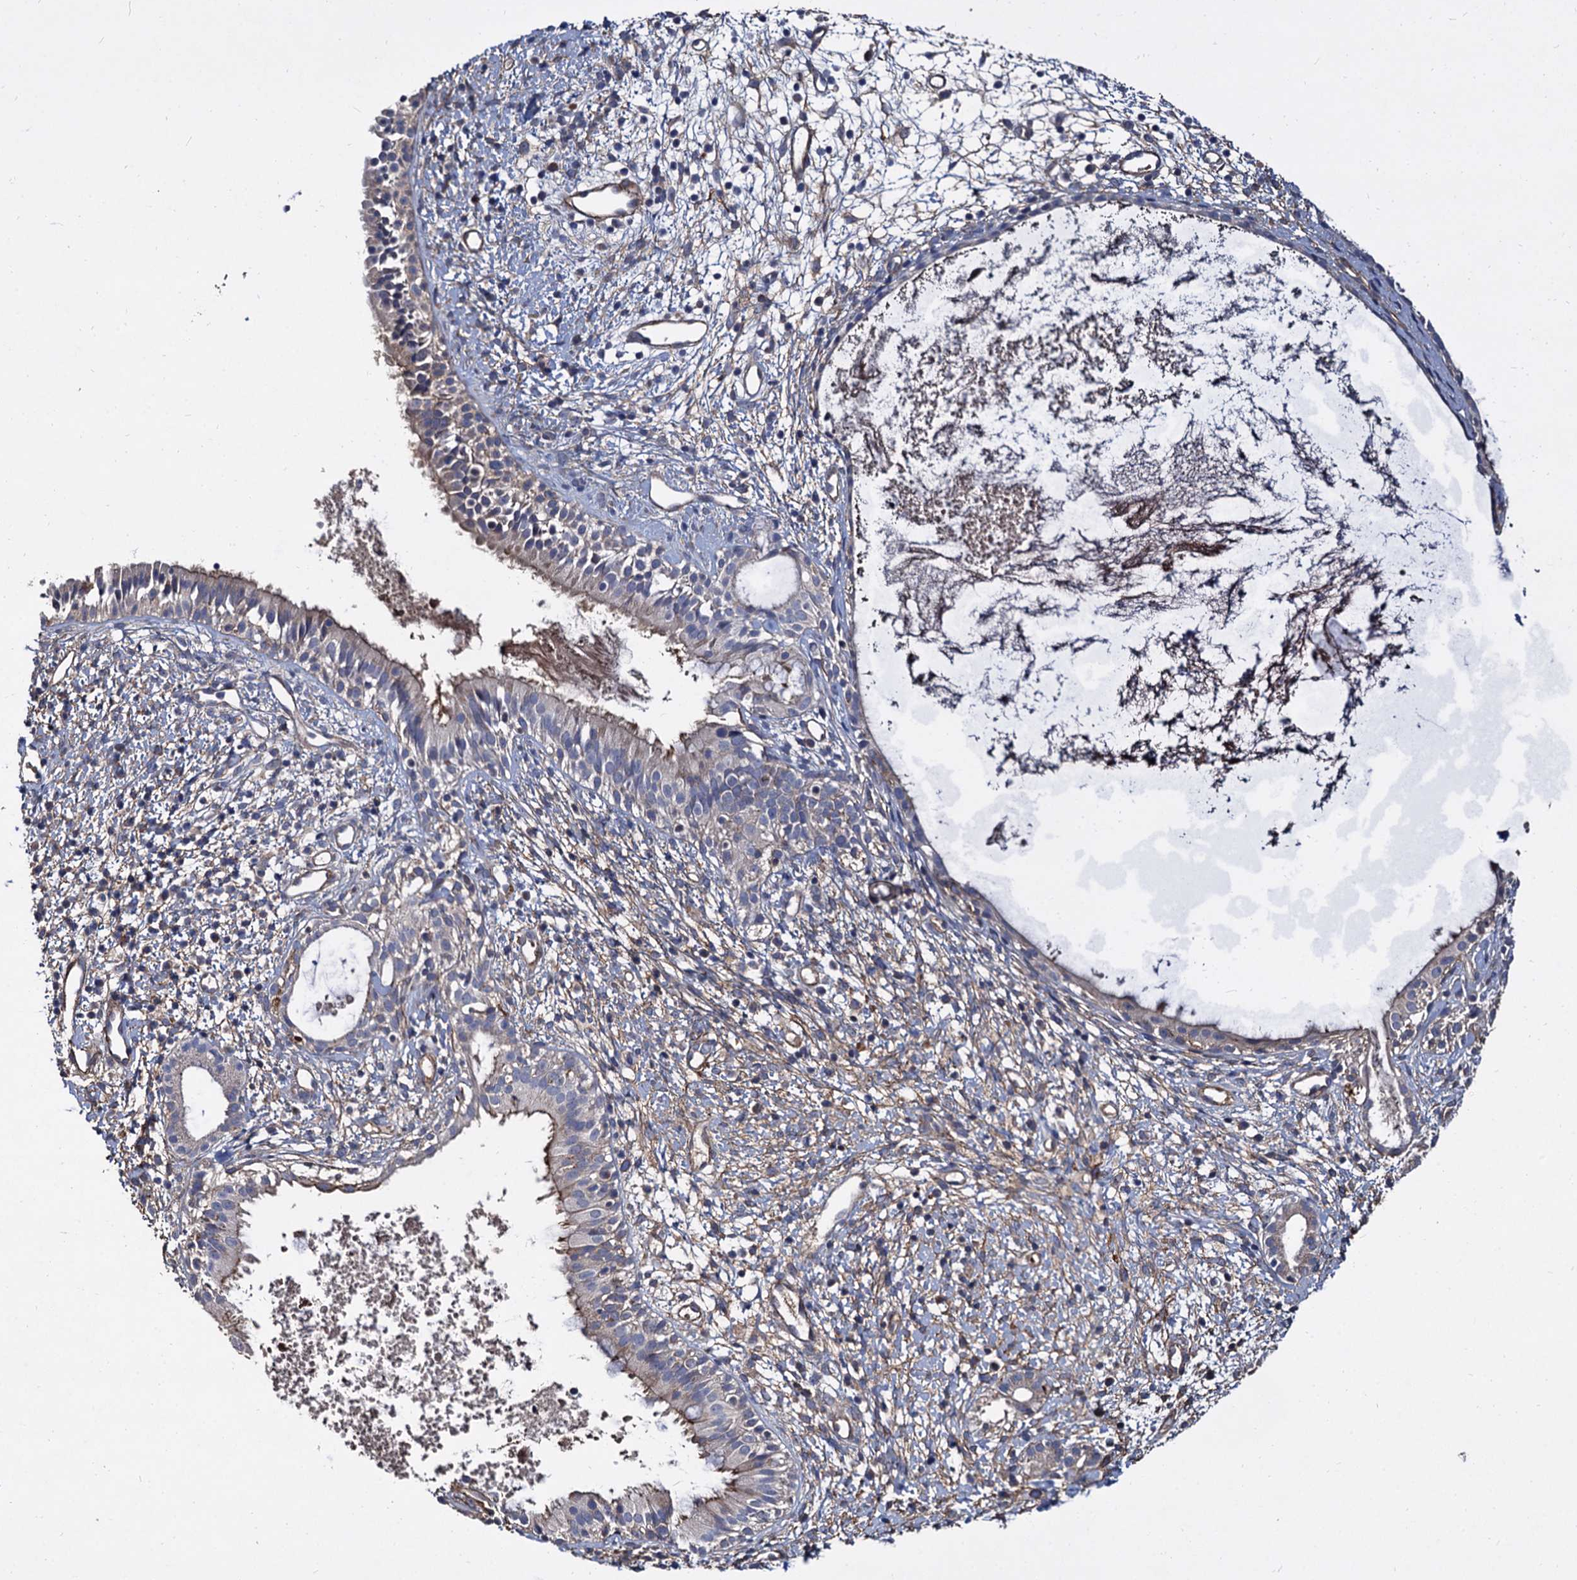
{"staining": {"intensity": "negative", "quantity": "none", "location": "none"}, "tissue": "nasopharynx", "cell_type": "Respiratory epithelial cells", "image_type": "normal", "snomed": [{"axis": "morphology", "description": "Normal tissue, NOS"}, {"axis": "topography", "description": "Nasopharynx"}], "caption": "This is an immunohistochemistry (IHC) micrograph of benign human nasopharynx. There is no expression in respiratory epithelial cells.", "gene": "ISM2", "patient": {"sex": "male", "age": 22}}